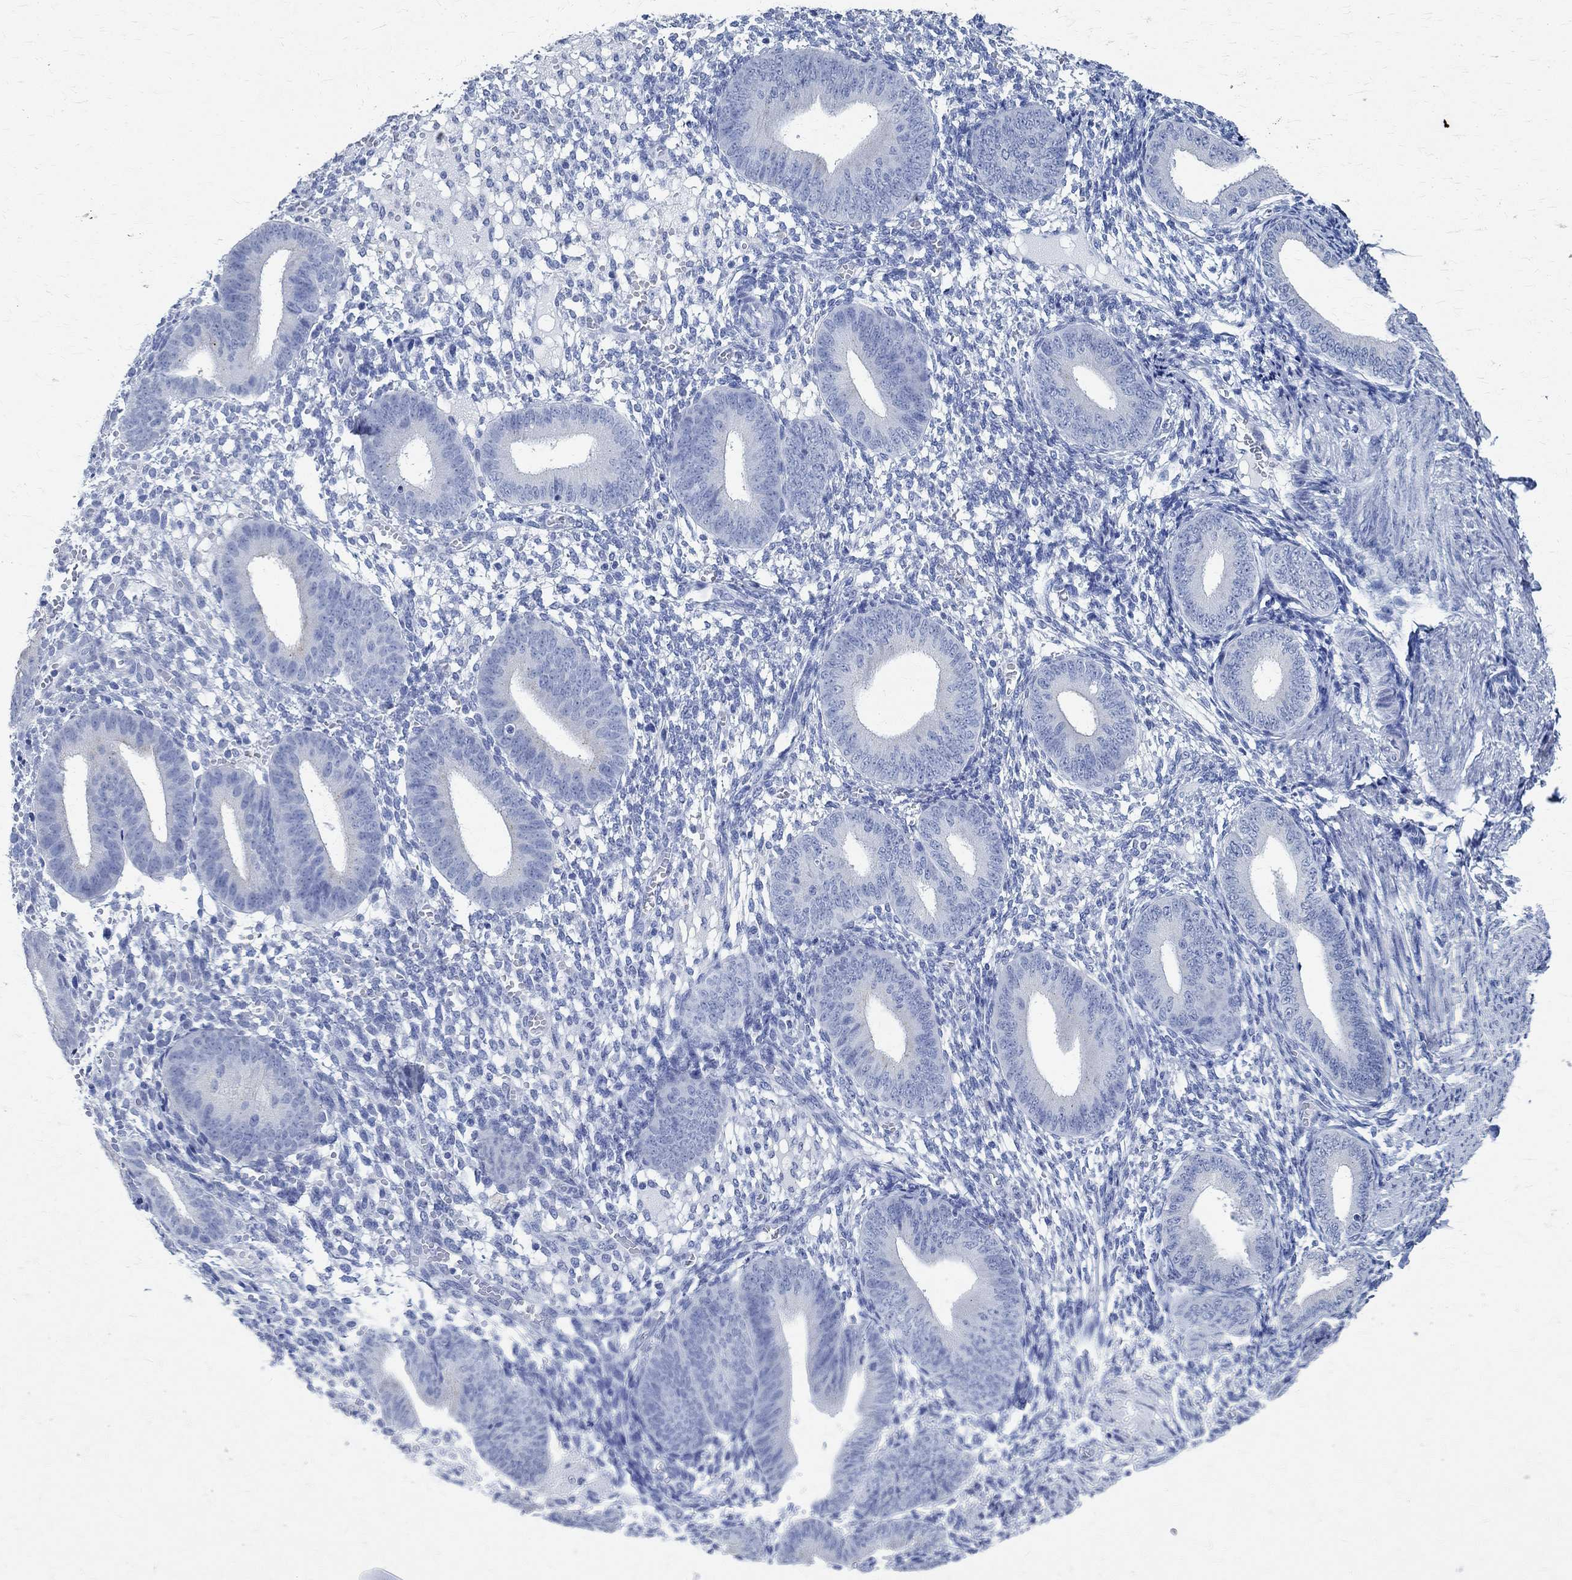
{"staining": {"intensity": "negative", "quantity": "none", "location": "none"}, "tissue": "endometrium", "cell_type": "Cells in endometrial stroma", "image_type": "normal", "snomed": [{"axis": "morphology", "description": "Normal tissue, NOS"}, {"axis": "topography", "description": "Endometrium"}], "caption": "The IHC photomicrograph has no significant expression in cells in endometrial stroma of endometrium.", "gene": "TMEM221", "patient": {"sex": "female", "age": 39}}